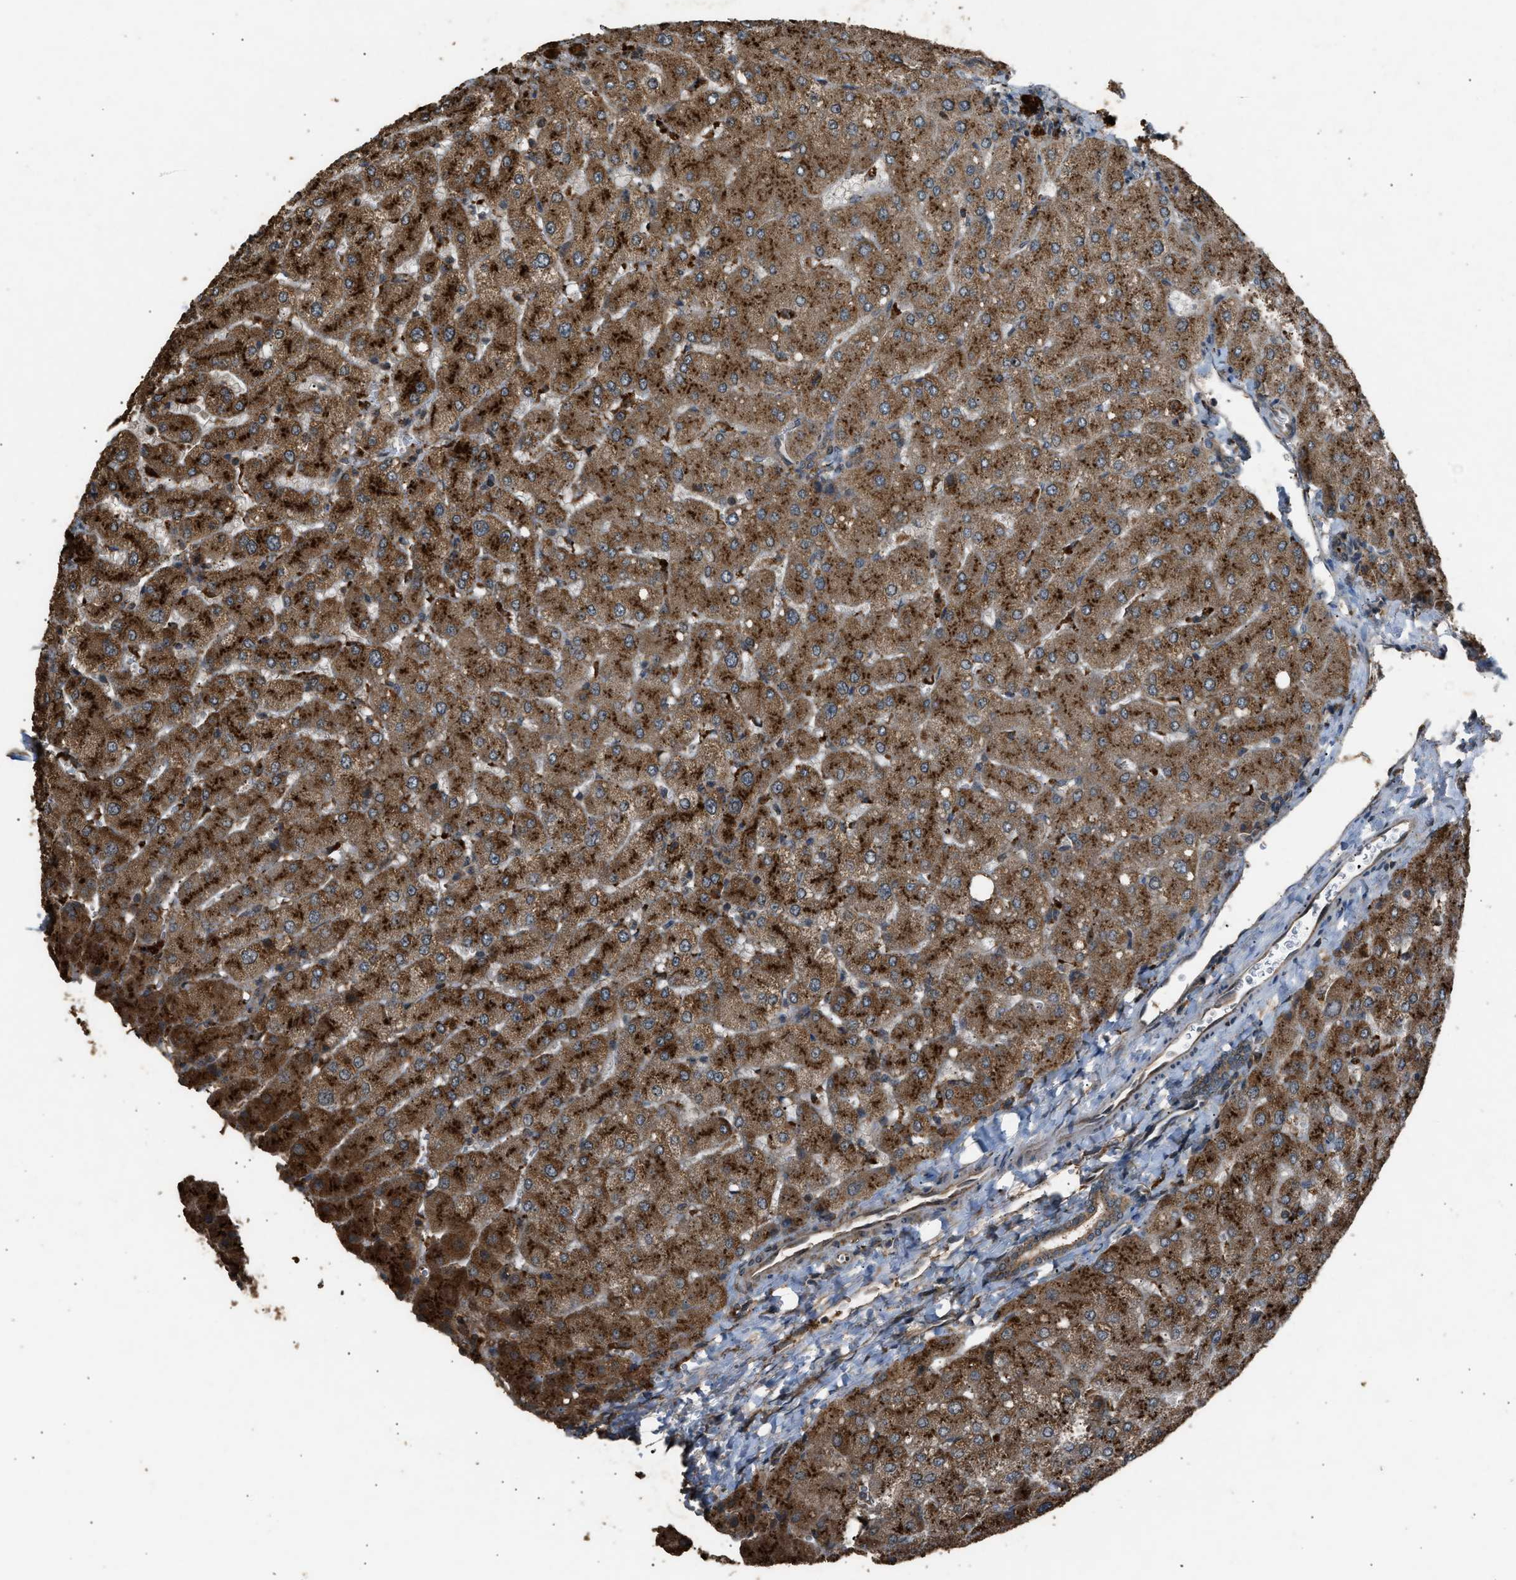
{"staining": {"intensity": "moderate", "quantity": ">75%", "location": "cytoplasmic/membranous"}, "tissue": "liver", "cell_type": "Cholangiocytes", "image_type": "normal", "snomed": [{"axis": "morphology", "description": "Normal tissue, NOS"}, {"axis": "topography", "description": "Liver"}], "caption": "Moderate cytoplasmic/membranous protein expression is identified in about >75% of cholangiocytes in liver. The staining is performed using DAB (3,3'-diaminobenzidine) brown chromogen to label protein expression. The nuclei are counter-stained blue using hematoxylin.", "gene": "PSMD1", "patient": {"sex": "male", "age": 55}}